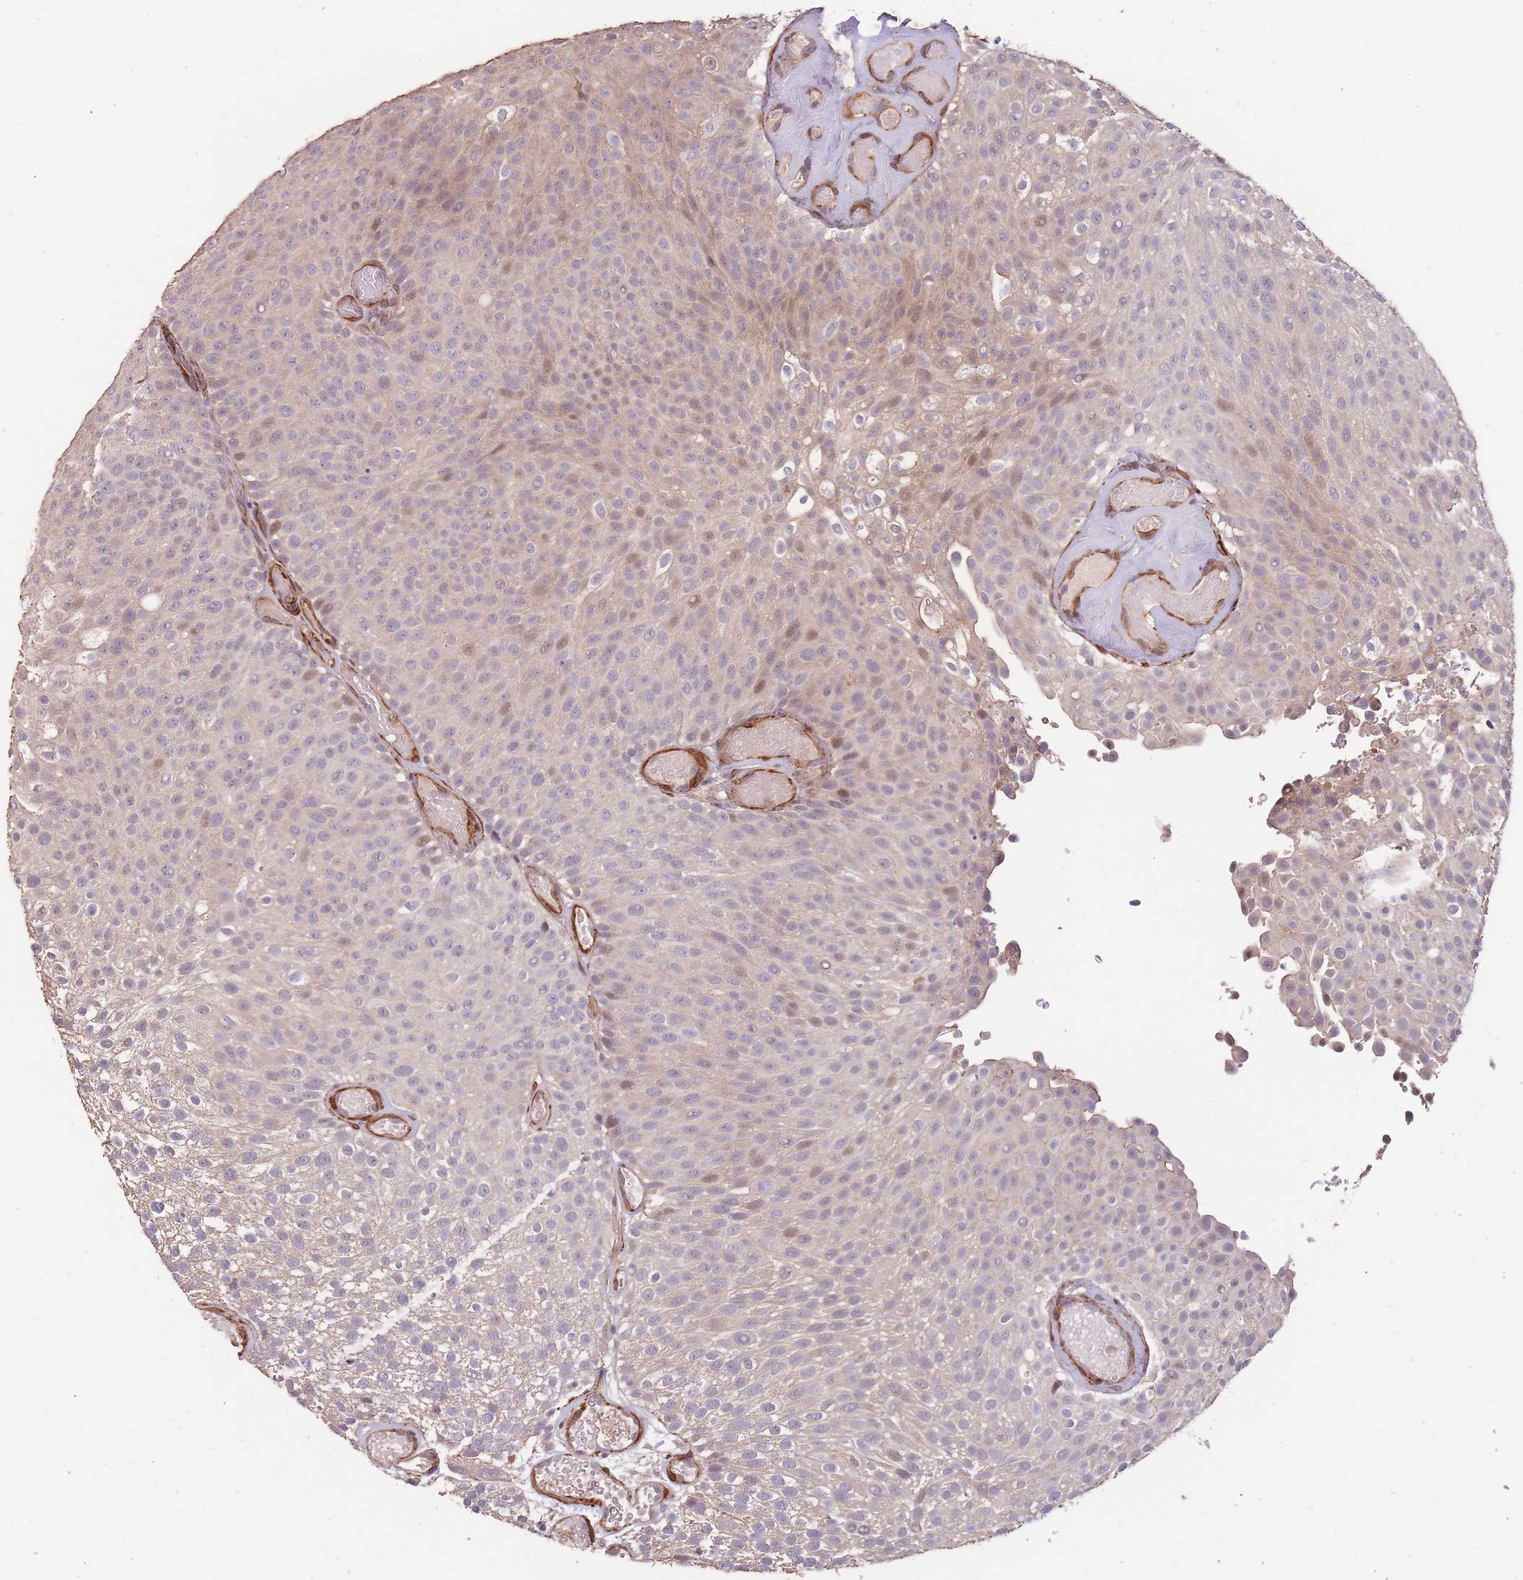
{"staining": {"intensity": "weak", "quantity": "25%-75%", "location": "cytoplasmic/membranous,nuclear"}, "tissue": "urothelial cancer", "cell_type": "Tumor cells", "image_type": "cancer", "snomed": [{"axis": "morphology", "description": "Urothelial carcinoma, Low grade"}, {"axis": "topography", "description": "Urinary bladder"}], "caption": "Immunohistochemistry (IHC) micrograph of urothelial carcinoma (low-grade) stained for a protein (brown), which reveals low levels of weak cytoplasmic/membranous and nuclear positivity in about 25%-75% of tumor cells.", "gene": "NLRC4", "patient": {"sex": "male", "age": 78}}